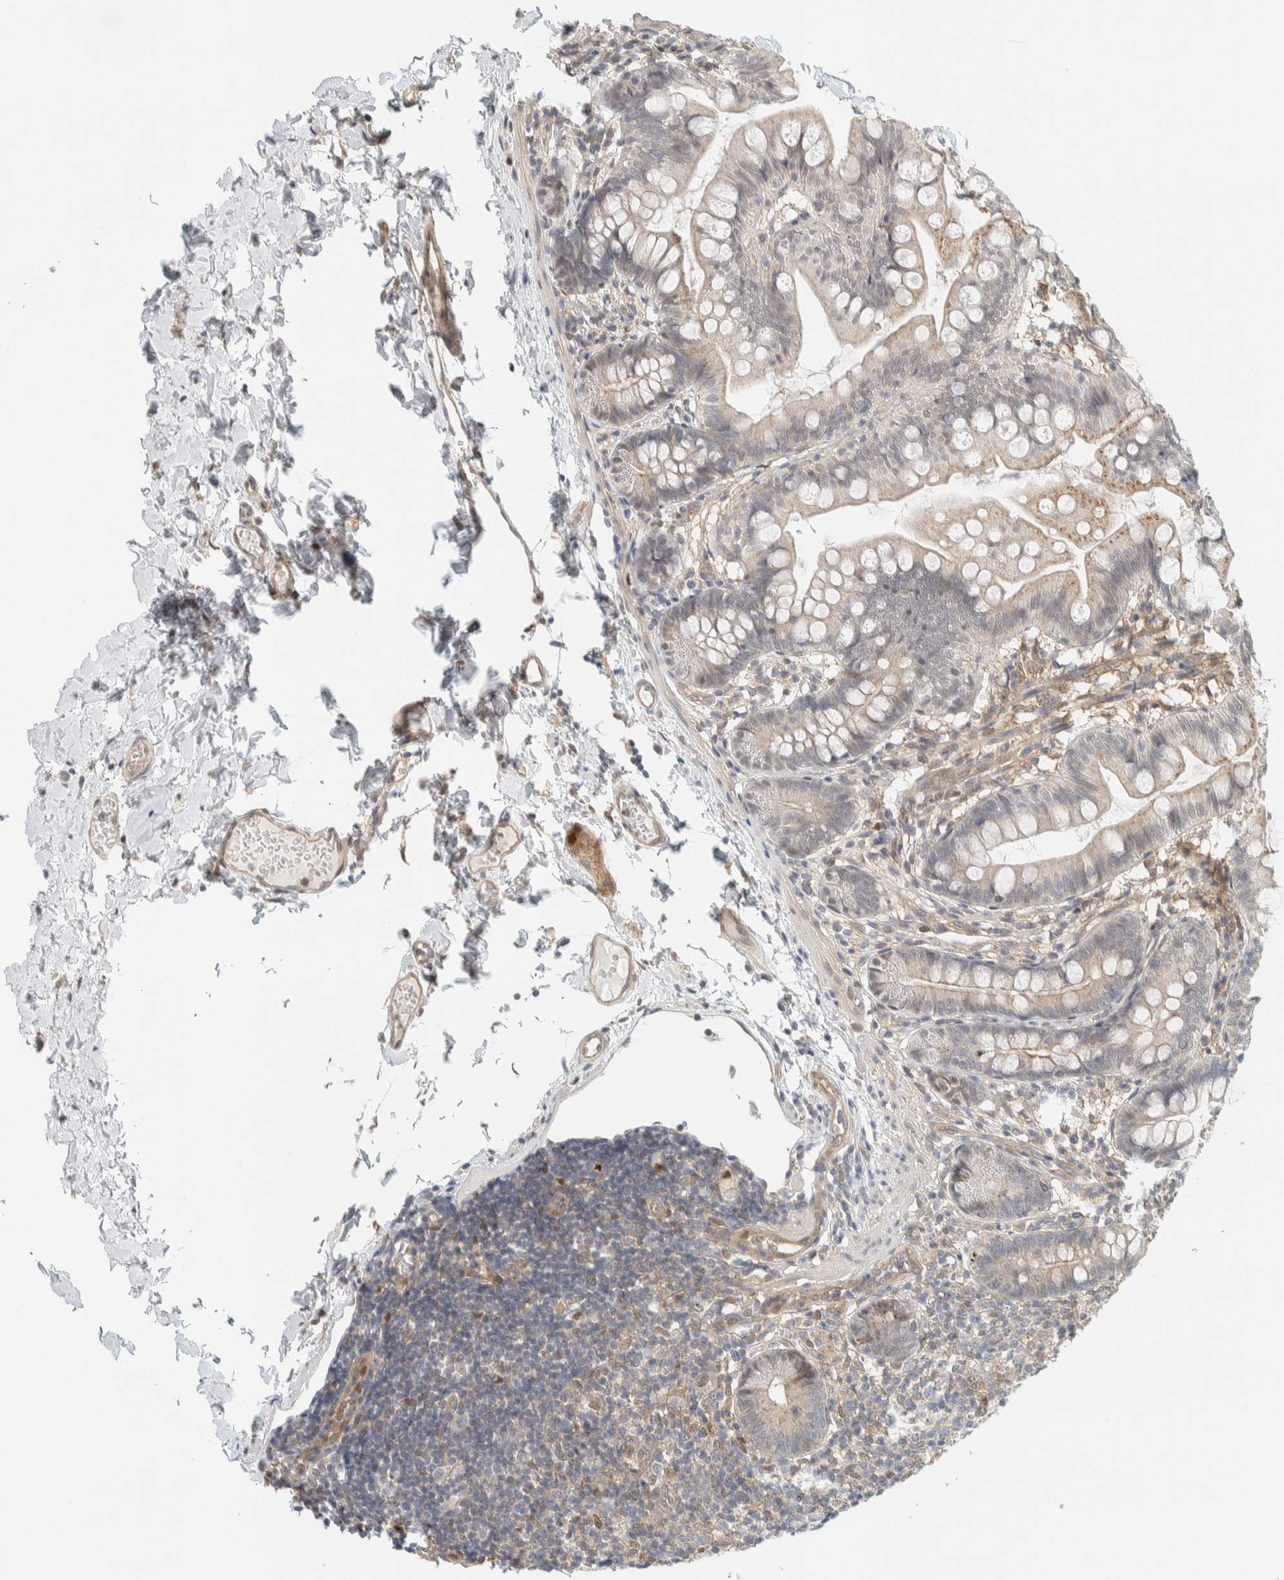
{"staining": {"intensity": "moderate", "quantity": "25%-75%", "location": "cytoplasmic/membranous"}, "tissue": "small intestine", "cell_type": "Glandular cells", "image_type": "normal", "snomed": [{"axis": "morphology", "description": "Normal tissue, NOS"}, {"axis": "topography", "description": "Small intestine"}], "caption": "Moderate cytoplasmic/membranous protein staining is seen in approximately 25%-75% of glandular cells in small intestine. Immunohistochemistry stains the protein of interest in brown and the nuclei are stained blue.", "gene": "TFE3", "patient": {"sex": "male", "age": 7}}